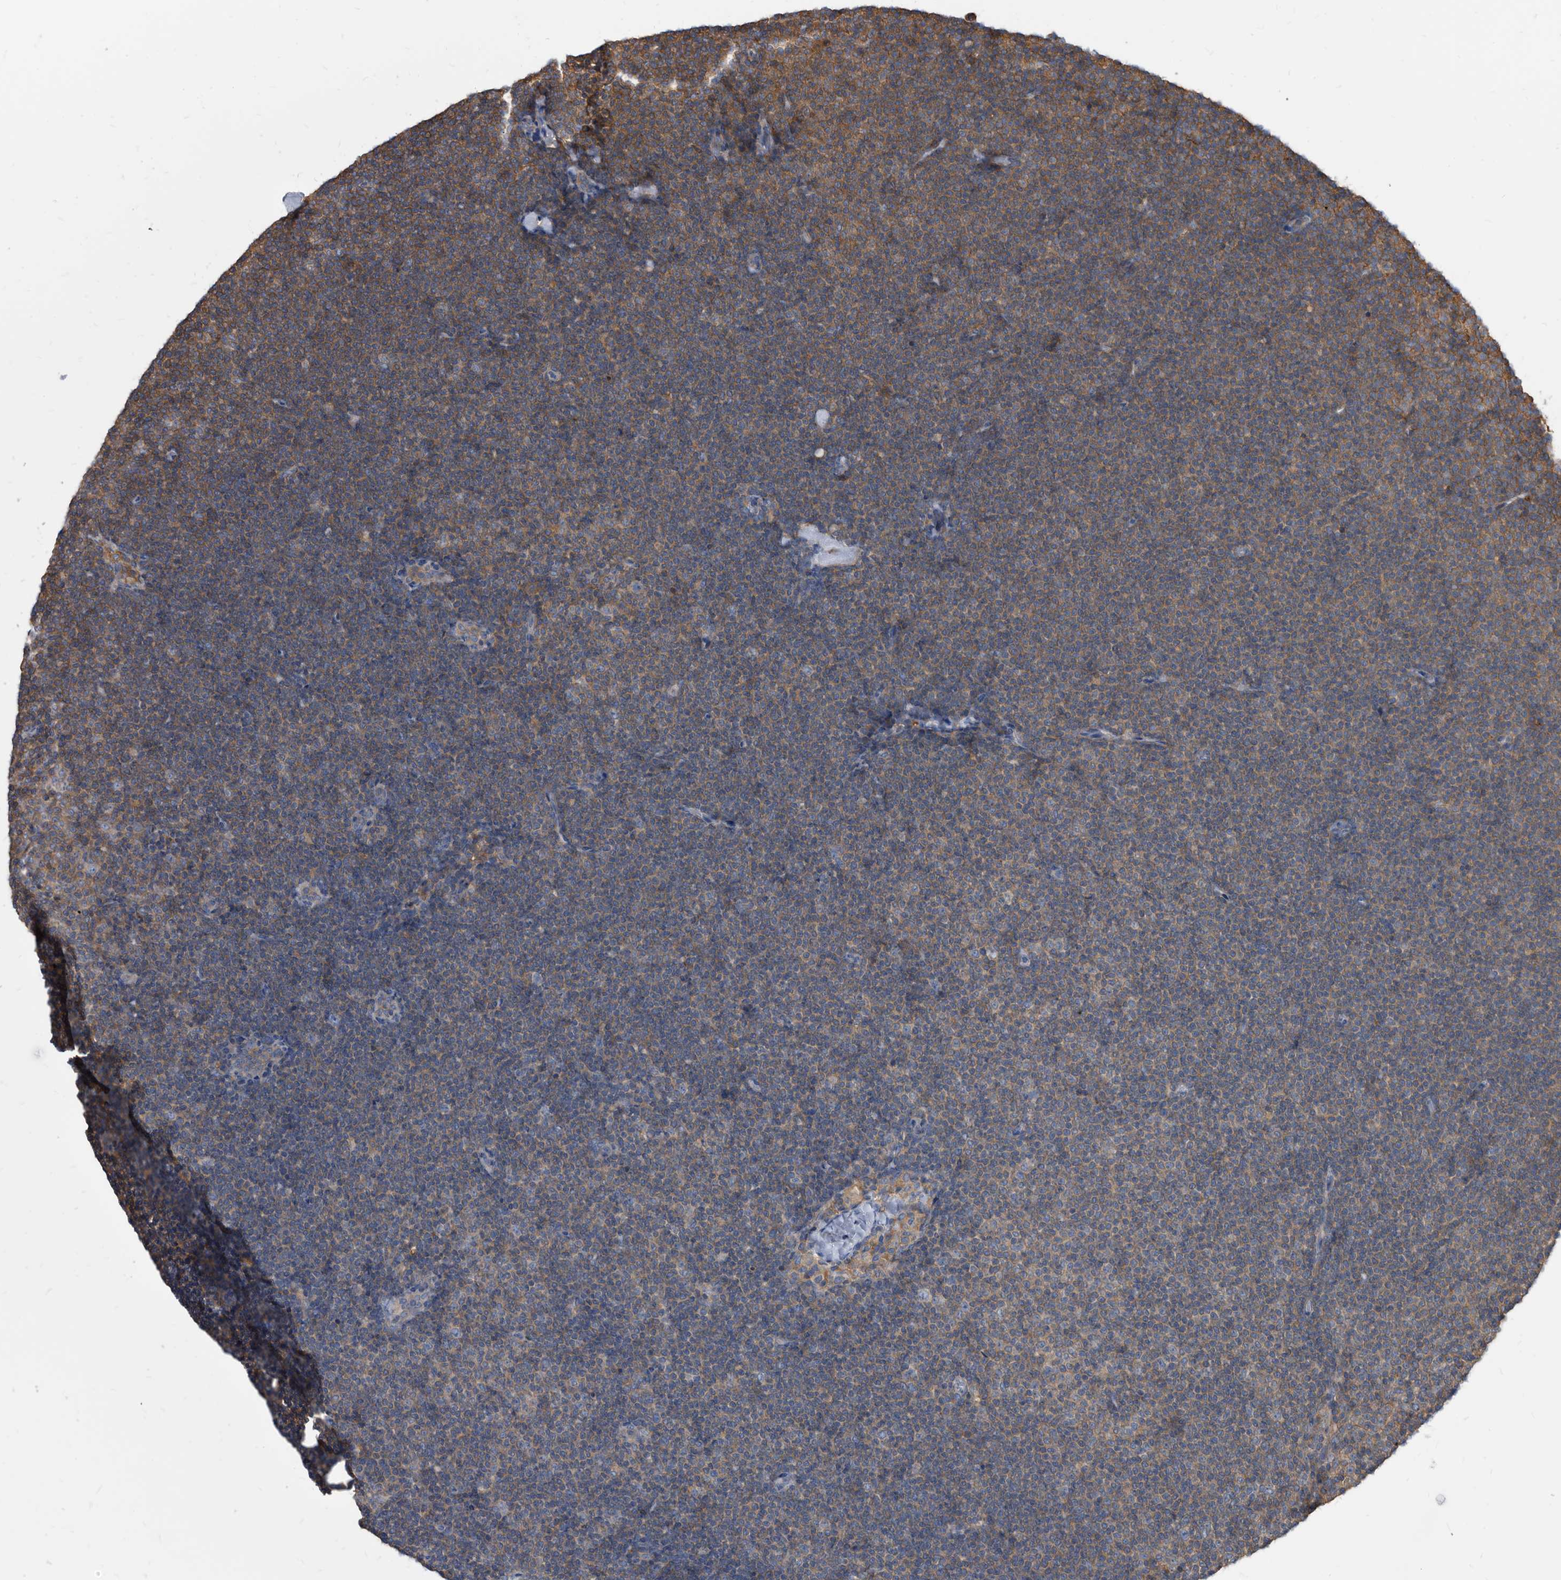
{"staining": {"intensity": "moderate", "quantity": "<25%", "location": "cytoplasmic/membranous"}, "tissue": "lymphoma", "cell_type": "Tumor cells", "image_type": "cancer", "snomed": [{"axis": "morphology", "description": "Malignant lymphoma, non-Hodgkin's type, Low grade"}, {"axis": "topography", "description": "Lymph node"}], "caption": "Moderate cytoplasmic/membranous staining for a protein is present in approximately <25% of tumor cells of low-grade malignant lymphoma, non-Hodgkin's type using immunohistochemistry (IHC).", "gene": "APEH", "patient": {"sex": "female", "age": 53}}